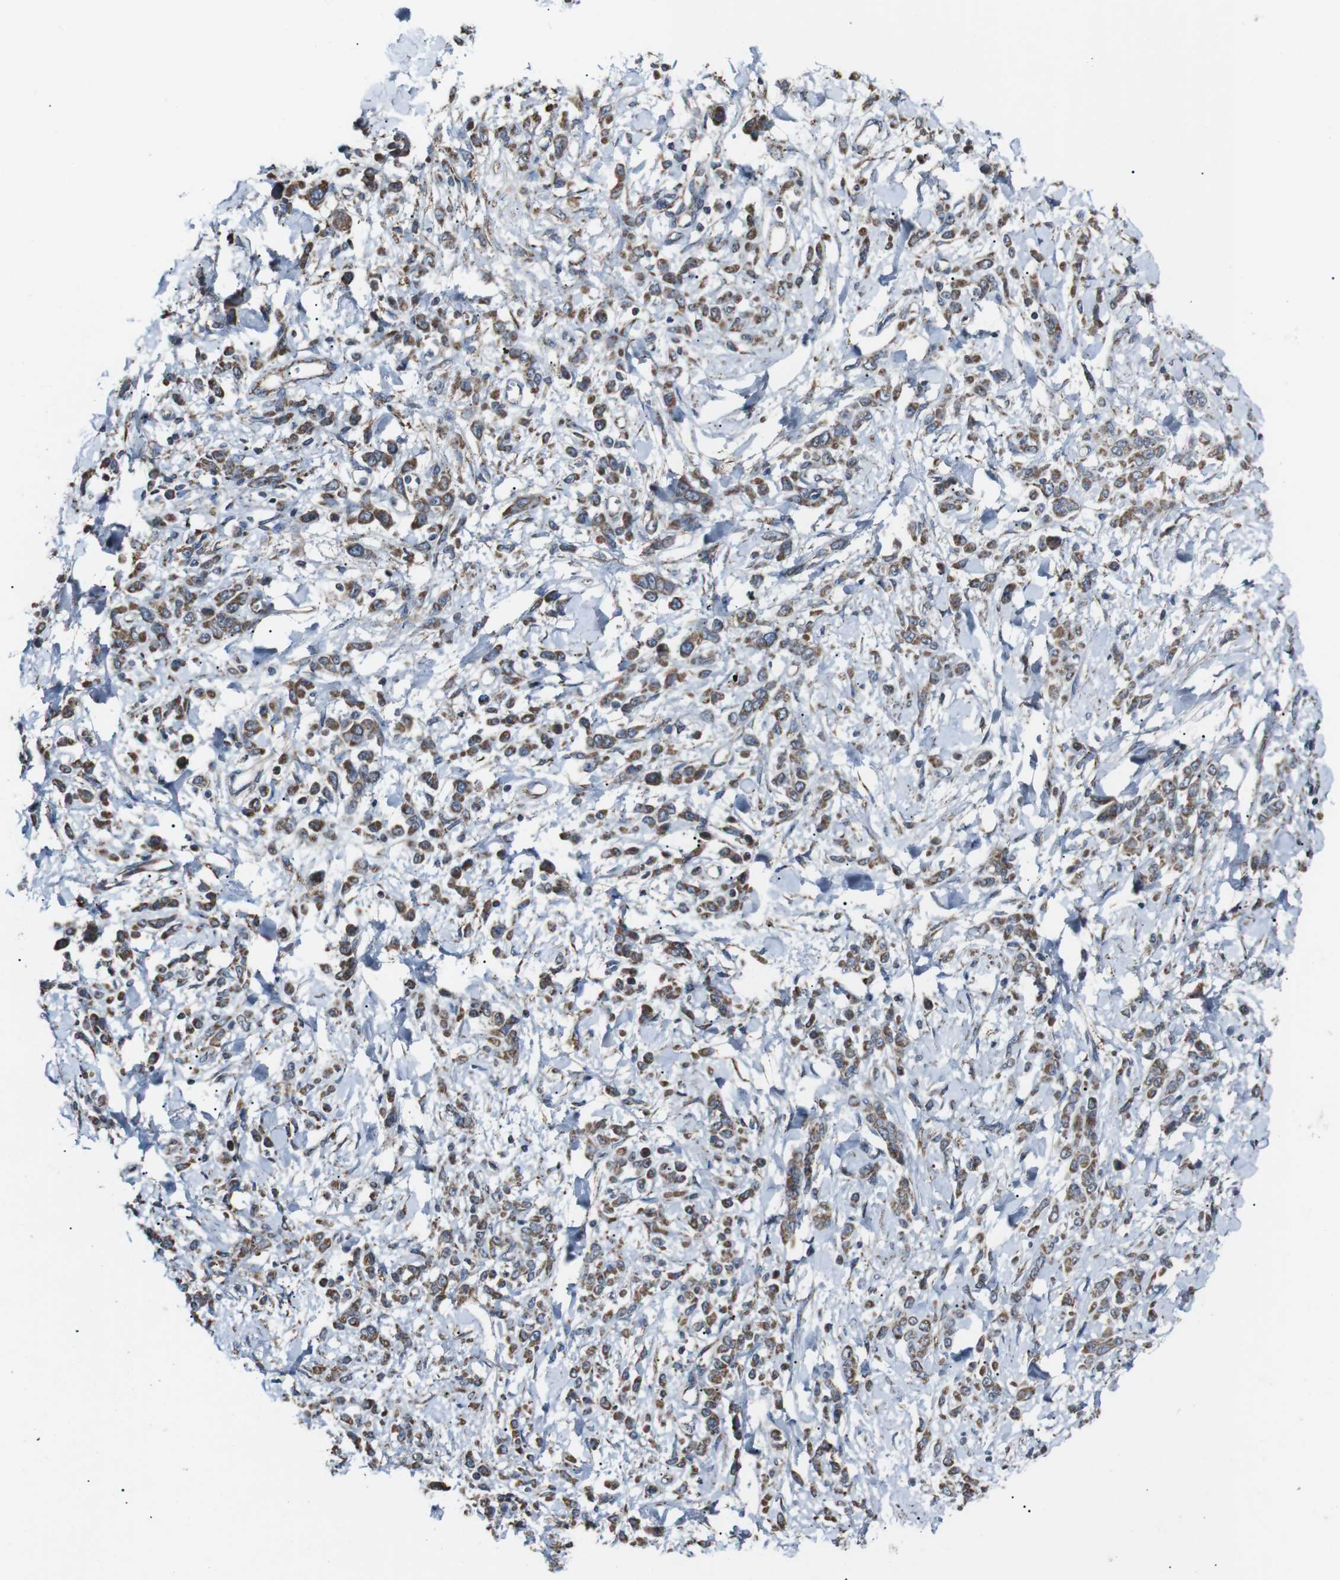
{"staining": {"intensity": "moderate", "quantity": ">75%", "location": "cytoplasmic/membranous"}, "tissue": "stomach cancer", "cell_type": "Tumor cells", "image_type": "cancer", "snomed": [{"axis": "morphology", "description": "Normal tissue, NOS"}, {"axis": "morphology", "description": "Adenocarcinoma, NOS"}, {"axis": "topography", "description": "Stomach"}], "caption": "Immunohistochemistry (DAB (3,3'-diaminobenzidine)) staining of human adenocarcinoma (stomach) shows moderate cytoplasmic/membranous protein positivity in approximately >75% of tumor cells.", "gene": "CISD2", "patient": {"sex": "male", "age": 82}}